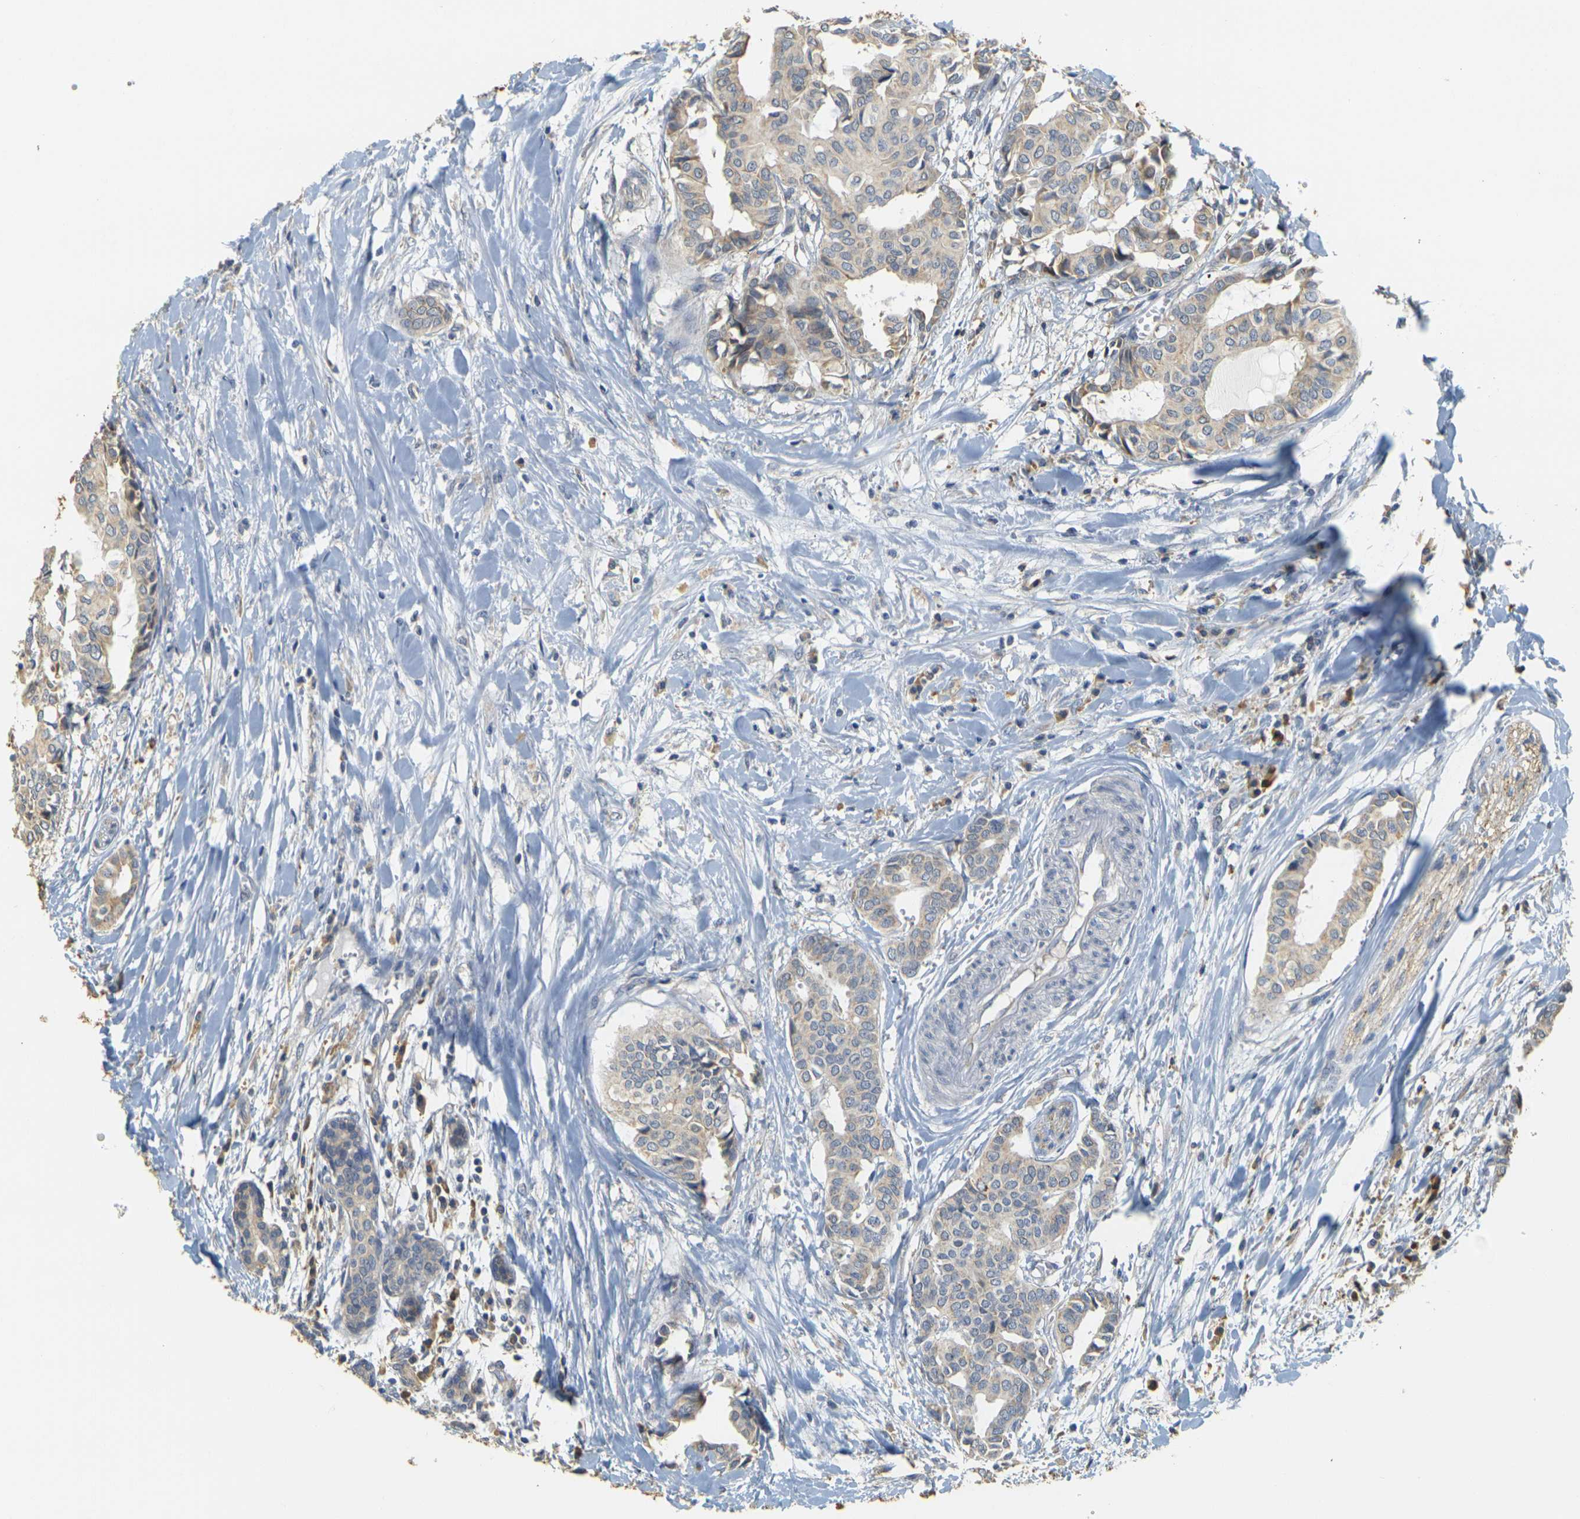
{"staining": {"intensity": "weak", "quantity": "<25%", "location": "cytoplasmic/membranous"}, "tissue": "head and neck cancer", "cell_type": "Tumor cells", "image_type": "cancer", "snomed": [{"axis": "morphology", "description": "Adenocarcinoma, NOS"}, {"axis": "topography", "description": "Salivary gland"}, {"axis": "topography", "description": "Head-Neck"}], "caption": "Head and neck cancer (adenocarcinoma) was stained to show a protein in brown. There is no significant expression in tumor cells. (DAB (3,3'-diaminobenzidine) immunohistochemistry (IHC) with hematoxylin counter stain).", "gene": "GDAP1", "patient": {"sex": "female", "age": 59}}